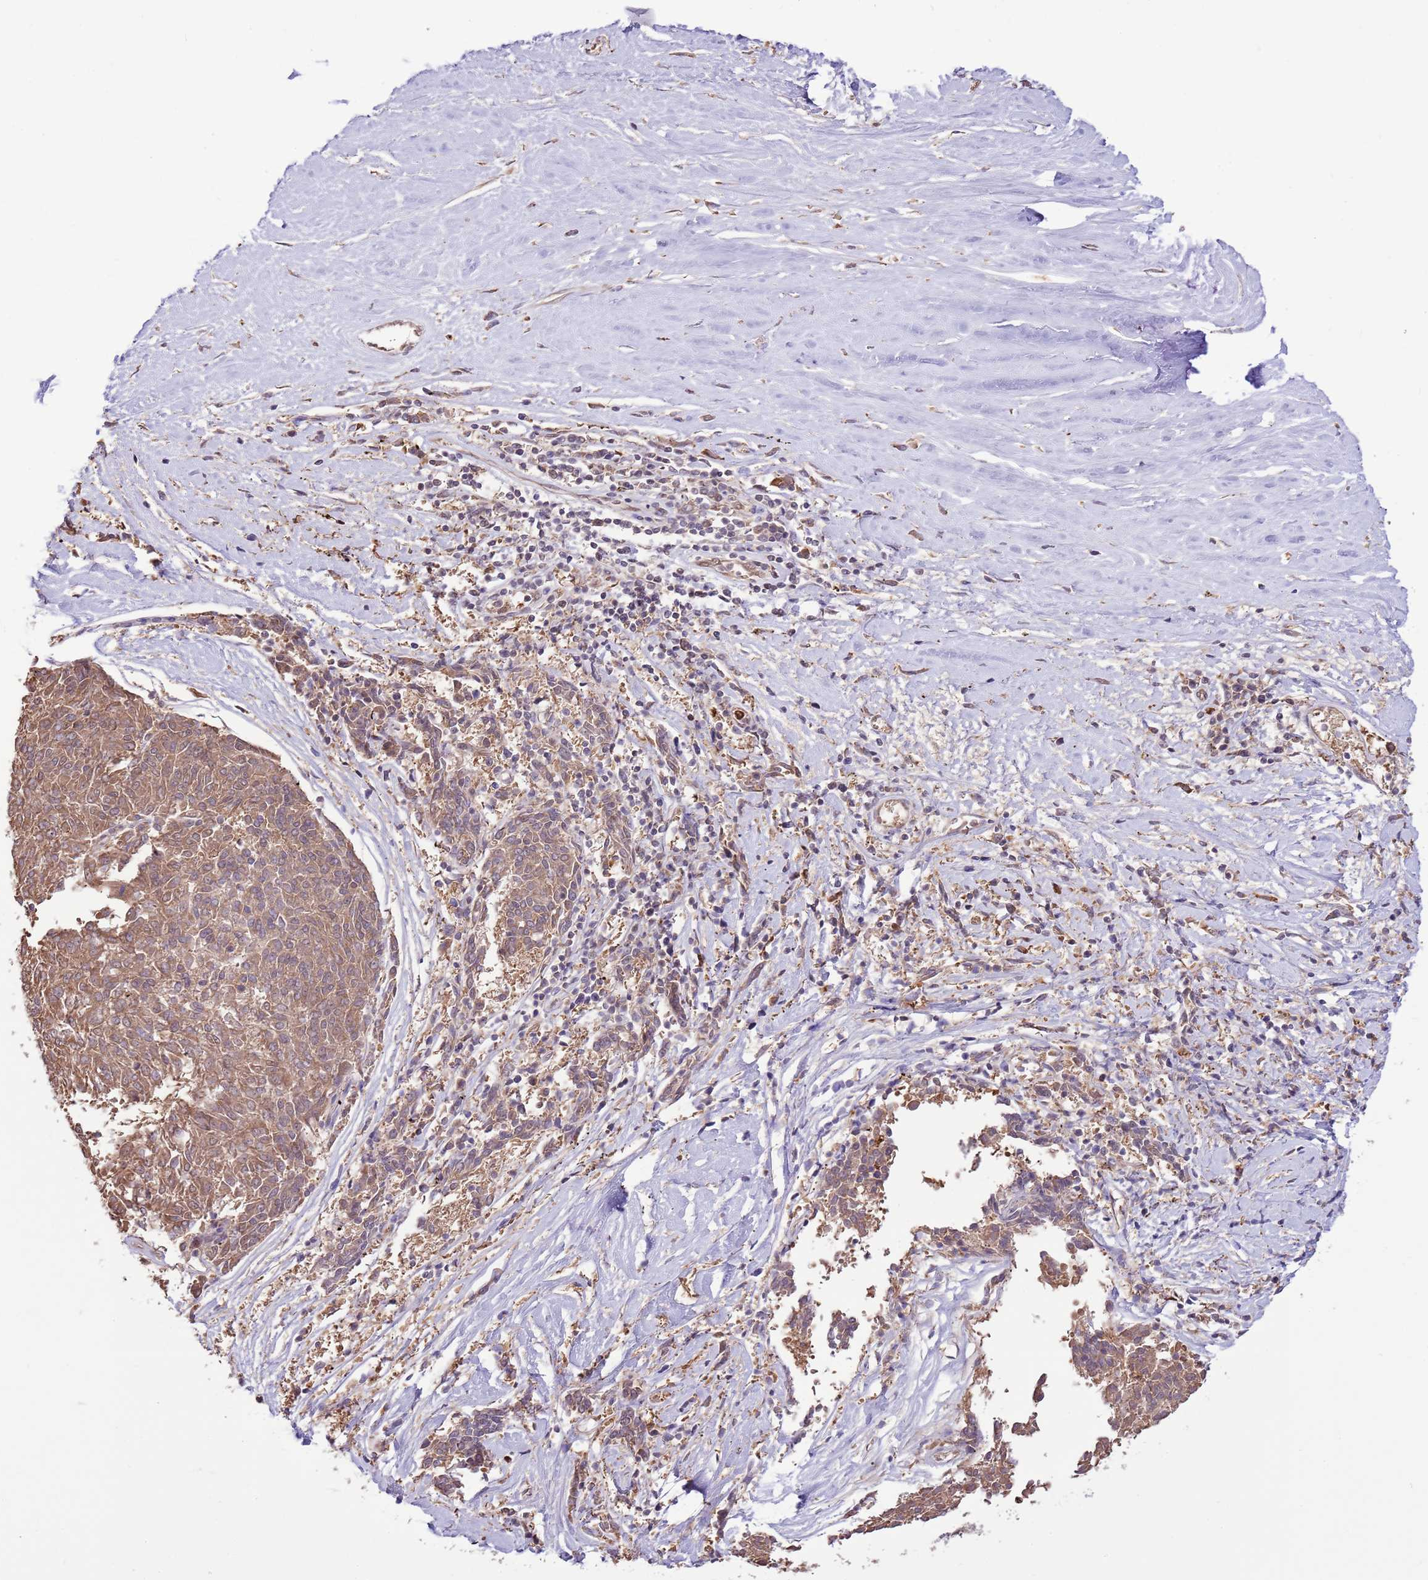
{"staining": {"intensity": "moderate", "quantity": ">75%", "location": "cytoplasmic/membranous"}, "tissue": "melanoma", "cell_type": "Tumor cells", "image_type": "cancer", "snomed": [{"axis": "morphology", "description": "Malignant melanoma, NOS"}, {"axis": "topography", "description": "Skin"}], "caption": "Malignant melanoma was stained to show a protein in brown. There is medium levels of moderate cytoplasmic/membranous expression in about >75% of tumor cells. (DAB IHC, brown staining for protein, blue staining for nuclei).", "gene": "AMIGO1", "patient": {"sex": "female", "age": 72}}